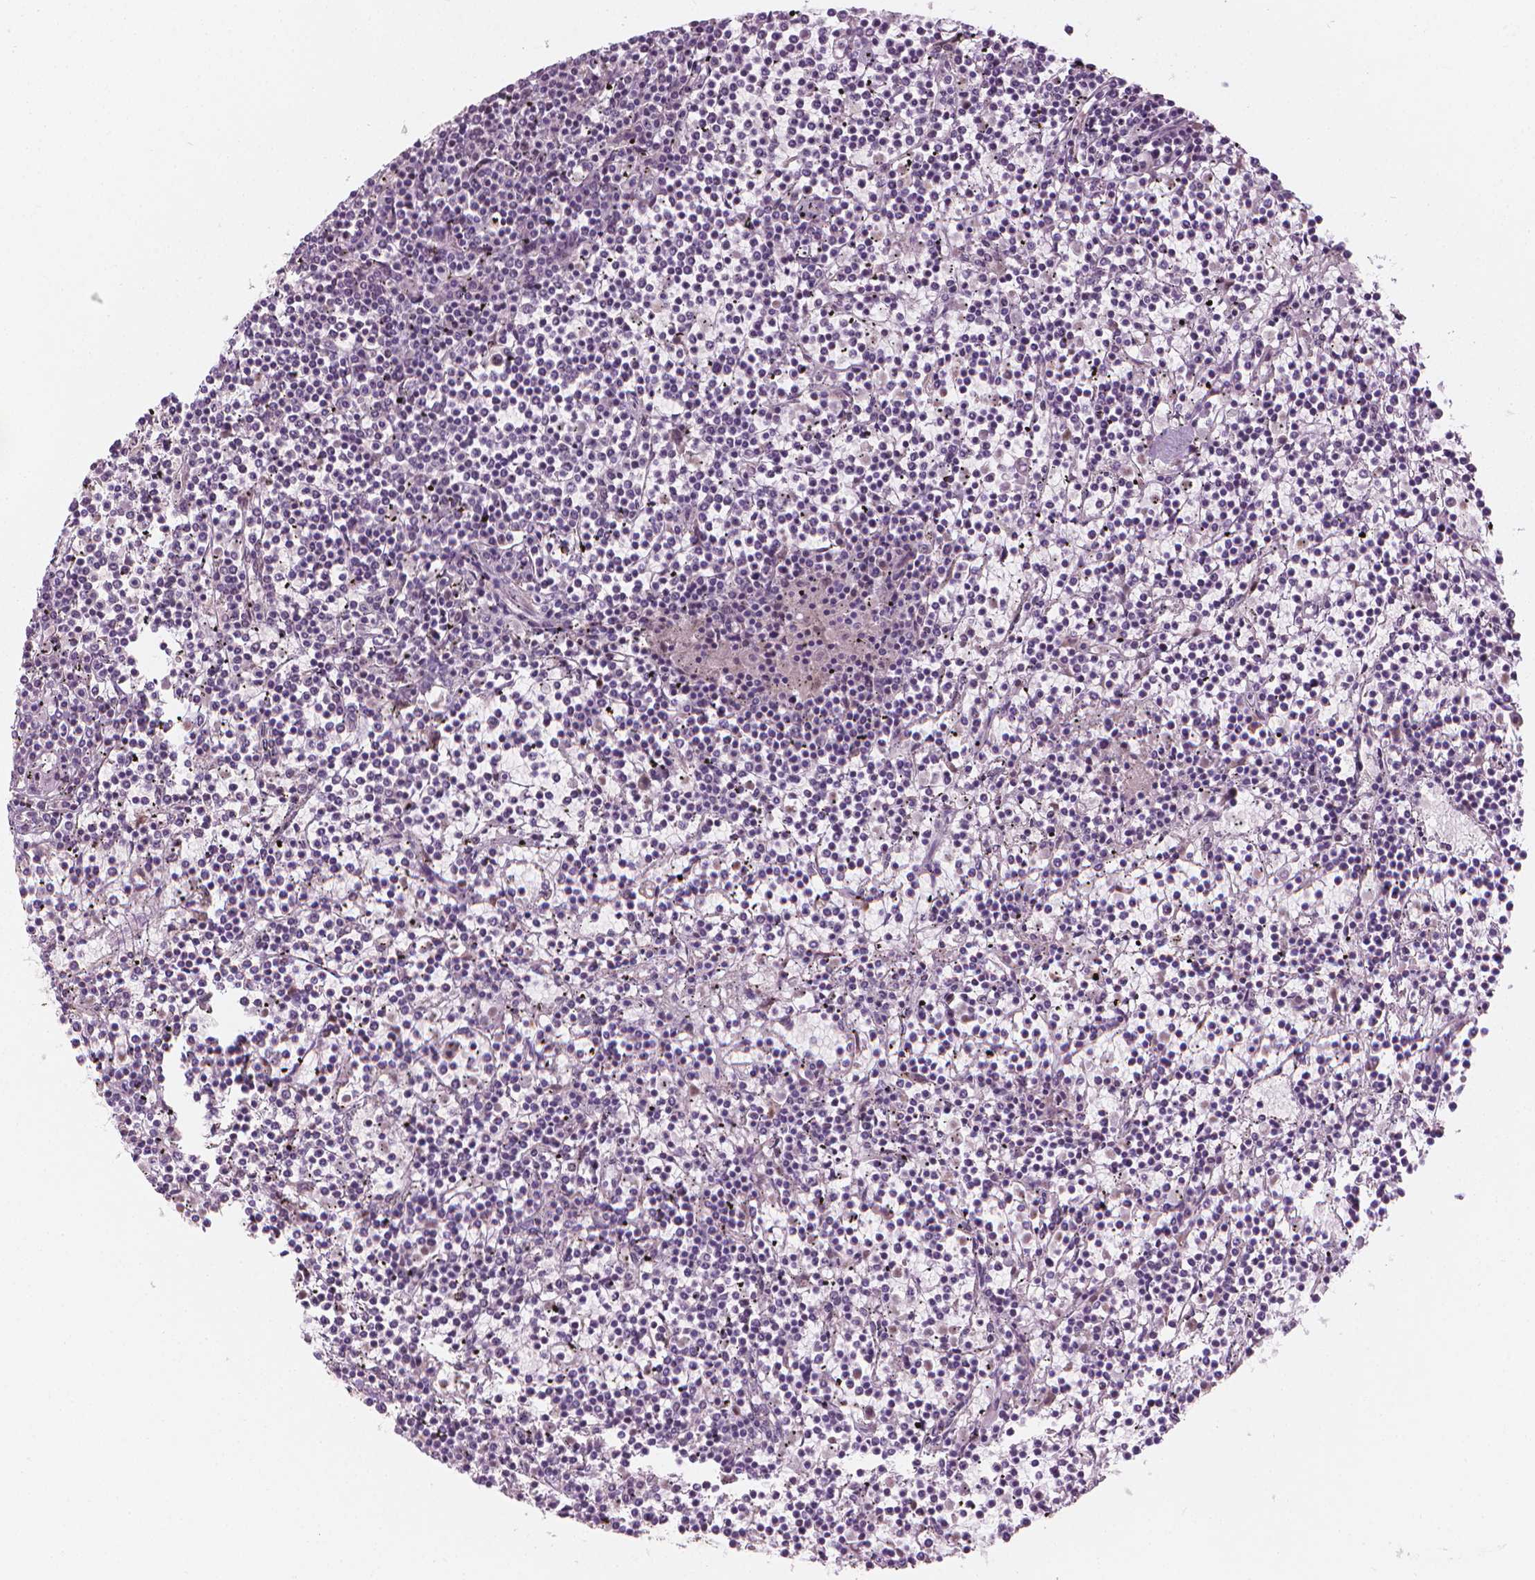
{"staining": {"intensity": "negative", "quantity": "none", "location": "none"}, "tissue": "lymphoma", "cell_type": "Tumor cells", "image_type": "cancer", "snomed": [{"axis": "morphology", "description": "Malignant lymphoma, non-Hodgkin's type, Low grade"}, {"axis": "topography", "description": "Spleen"}], "caption": "Tumor cells are negative for brown protein staining in lymphoma.", "gene": "ELF2", "patient": {"sex": "female", "age": 19}}